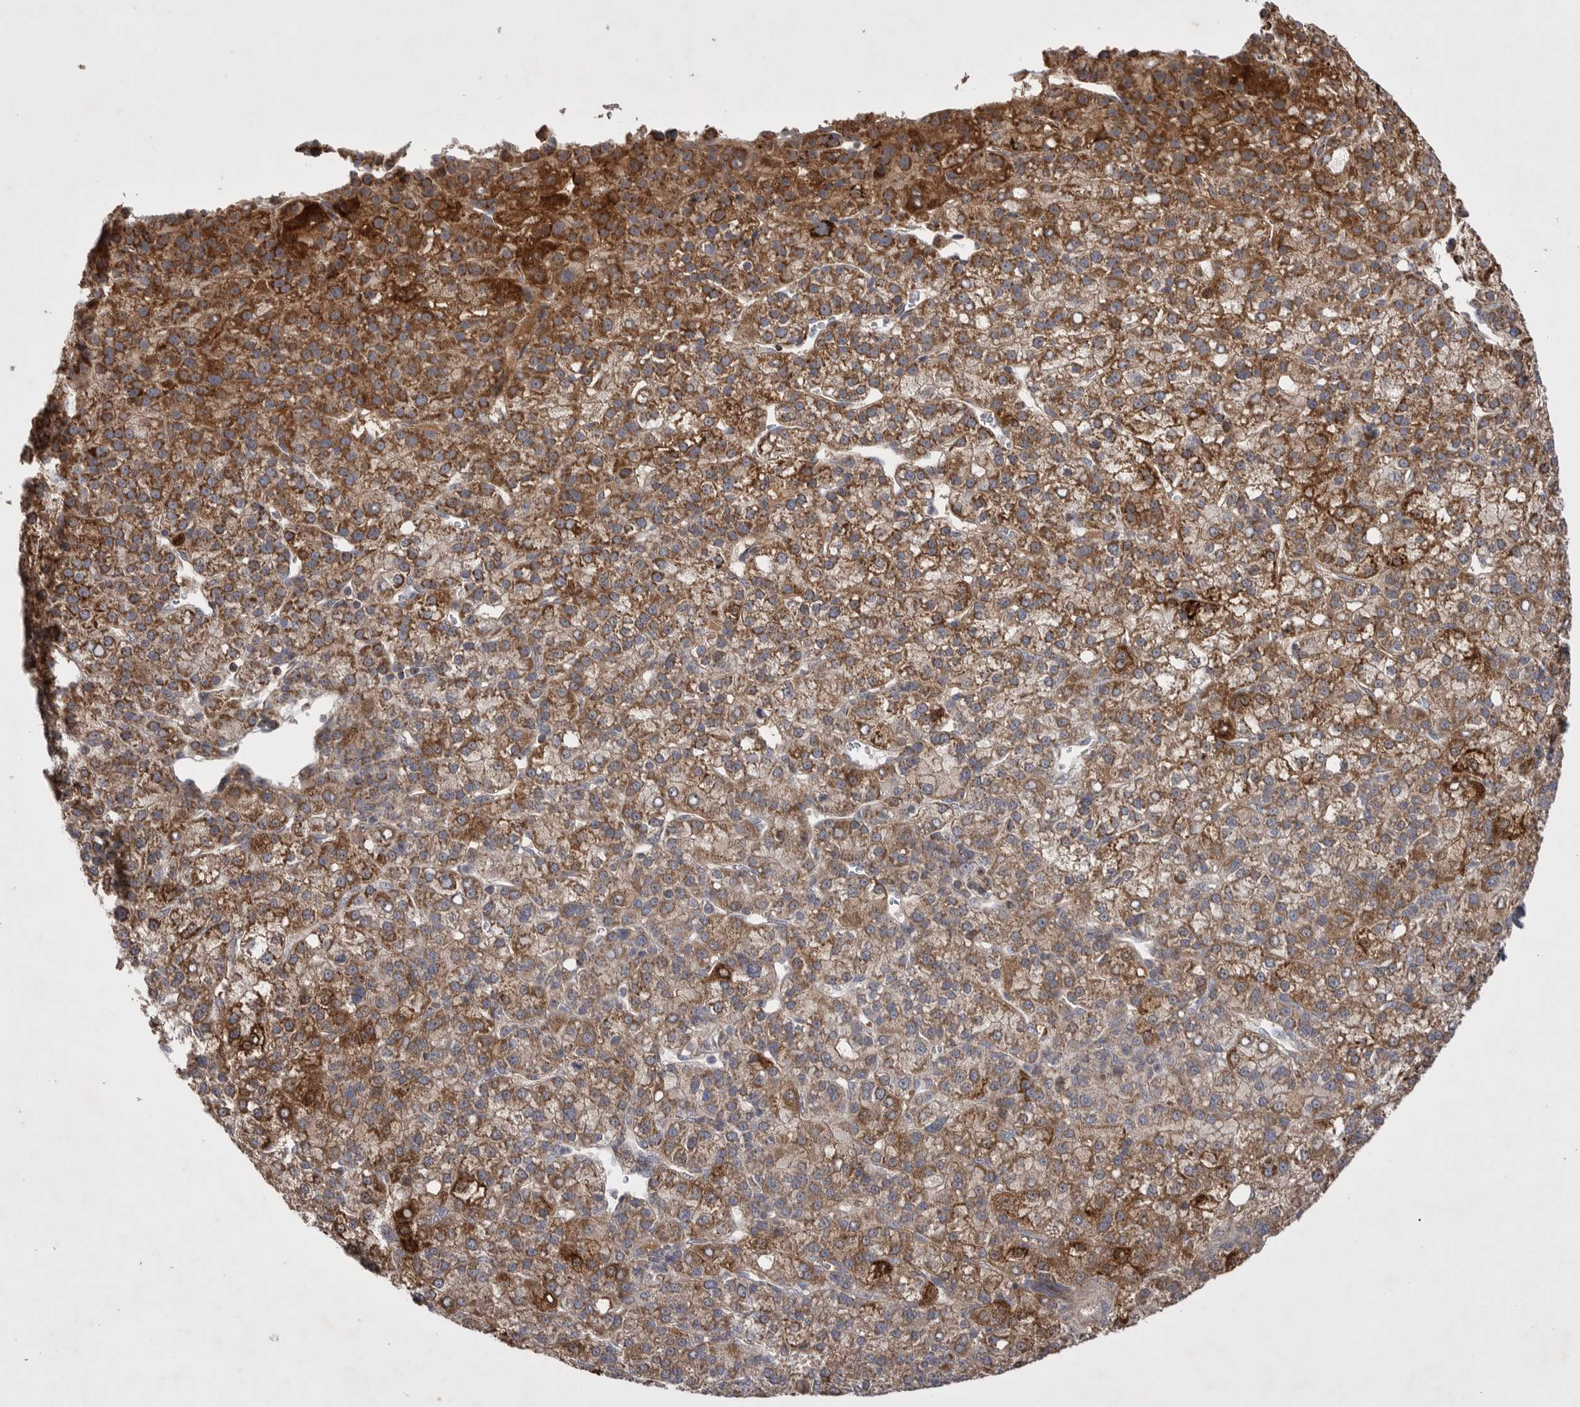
{"staining": {"intensity": "moderate", "quantity": ">75%", "location": "cytoplasmic/membranous"}, "tissue": "liver cancer", "cell_type": "Tumor cells", "image_type": "cancer", "snomed": [{"axis": "morphology", "description": "Carcinoma, Hepatocellular, NOS"}, {"axis": "topography", "description": "Liver"}], "caption": "Immunohistochemistry (IHC) photomicrograph of neoplastic tissue: human hepatocellular carcinoma (liver) stained using immunohistochemistry reveals medium levels of moderate protein expression localized specifically in the cytoplasmic/membranous of tumor cells, appearing as a cytoplasmic/membranous brown color.", "gene": "KYAT3", "patient": {"sex": "female", "age": 58}}